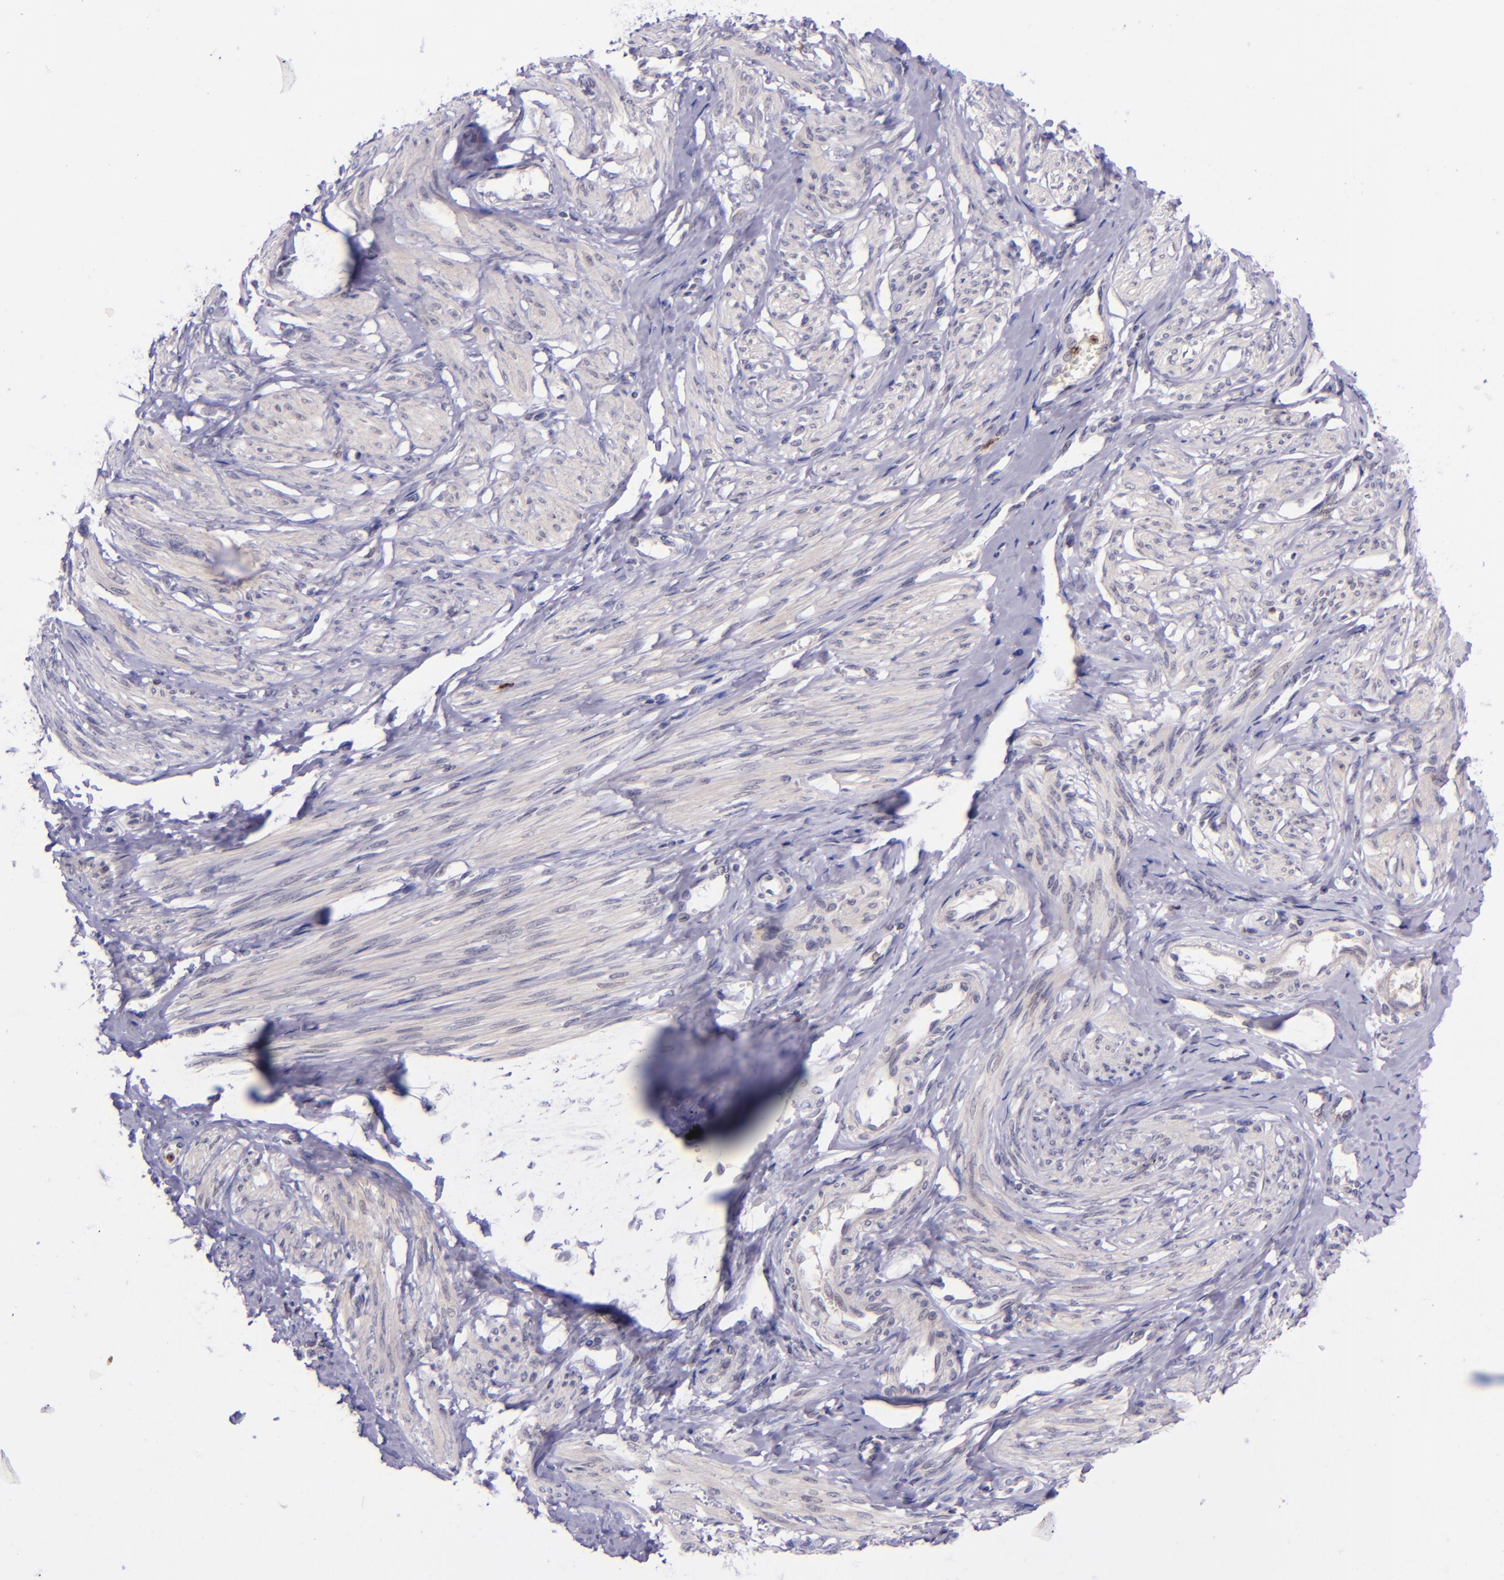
{"staining": {"intensity": "negative", "quantity": "none", "location": "none"}, "tissue": "smooth muscle", "cell_type": "Smooth muscle cells", "image_type": "normal", "snomed": [{"axis": "morphology", "description": "Normal tissue, NOS"}, {"axis": "topography", "description": "Smooth muscle"}, {"axis": "topography", "description": "Uterus"}], "caption": "An immunohistochemistry (IHC) image of normal smooth muscle is shown. There is no staining in smooth muscle cells of smooth muscle.", "gene": "SELL", "patient": {"sex": "female", "age": 39}}